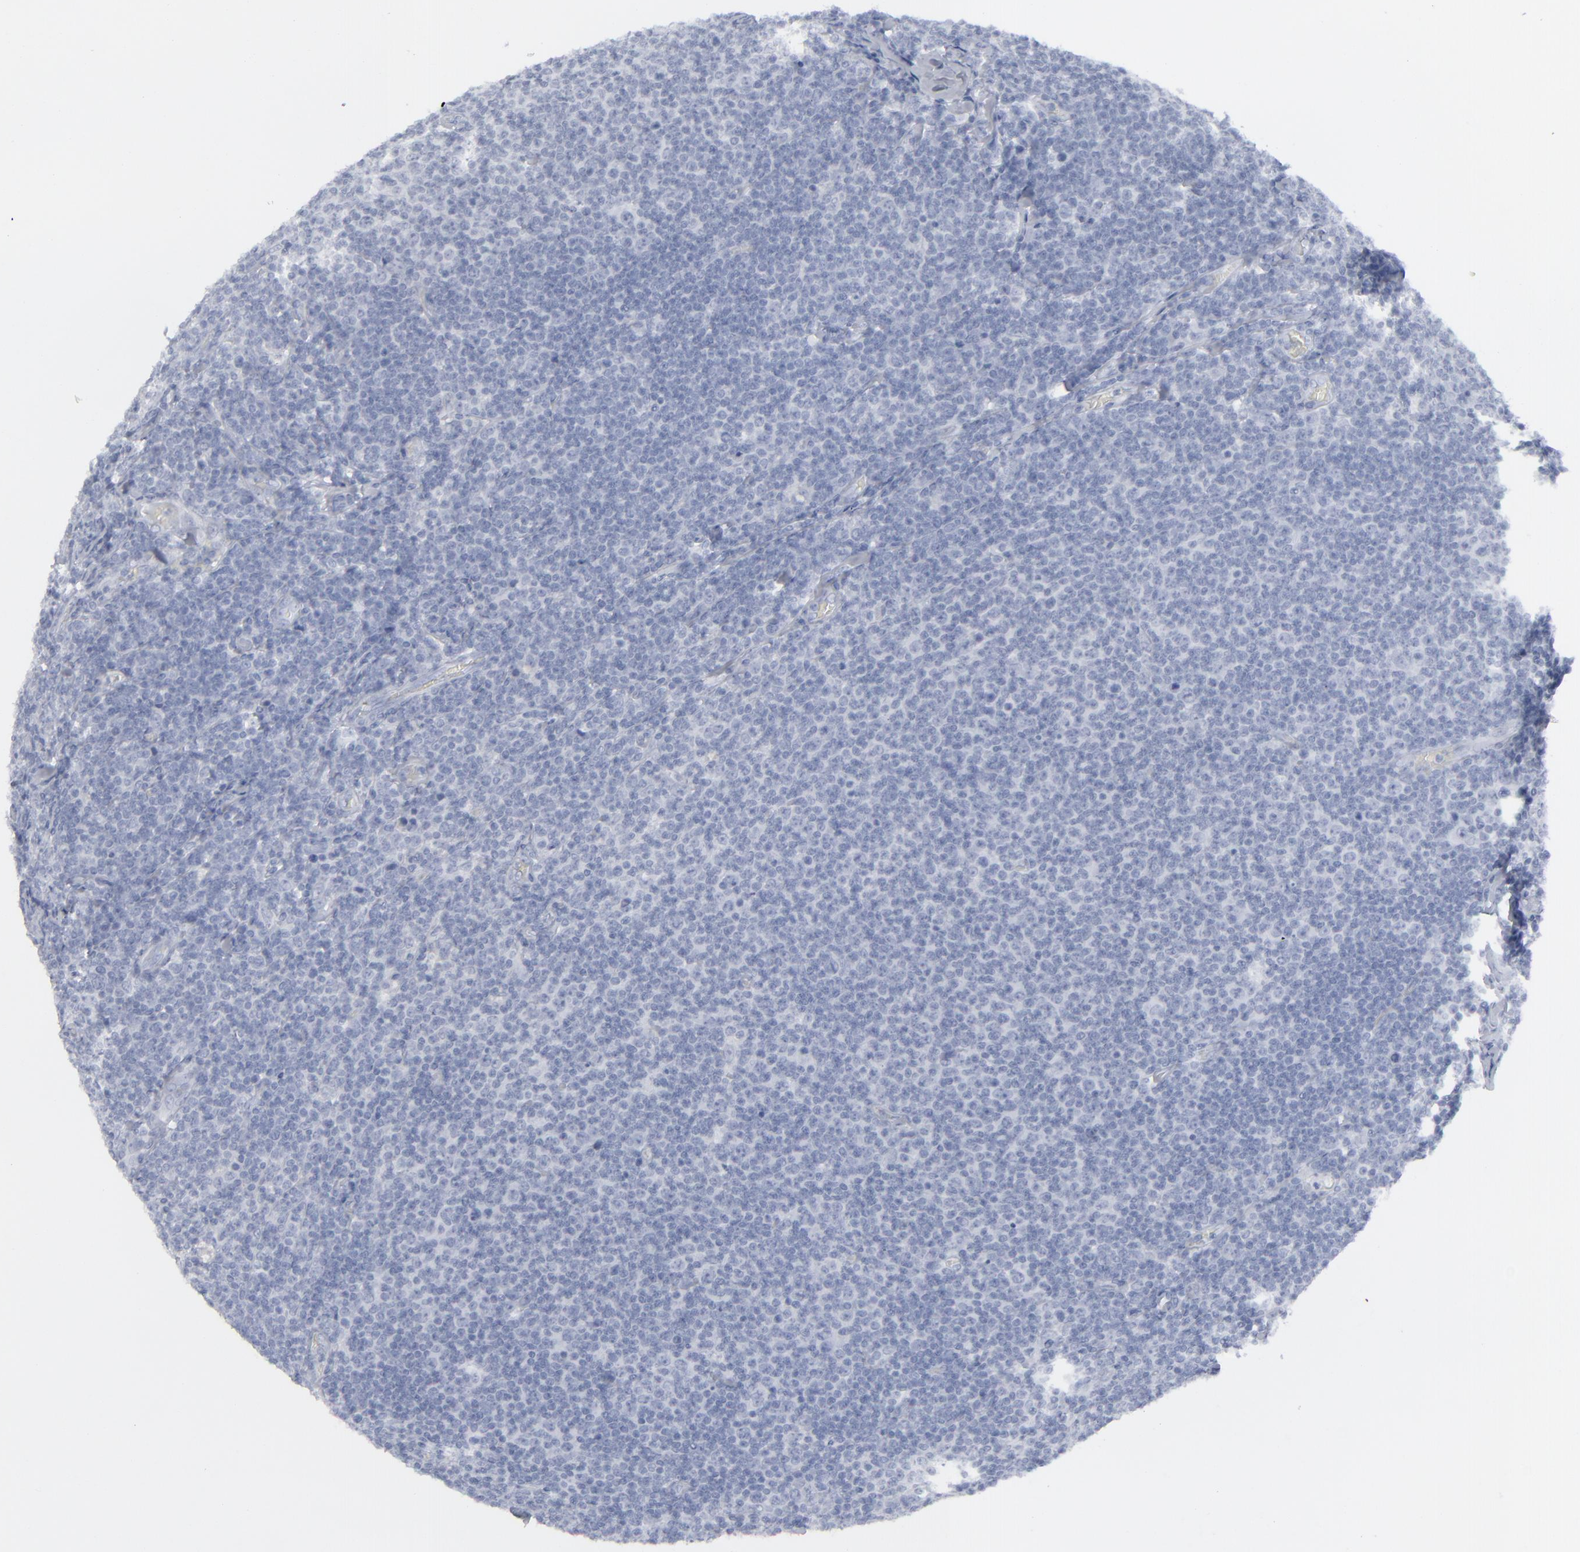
{"staining": {"intensity": "negative", "quantity": "none", "location": "none"}, "tissue": "lymphoma", "cell_type": "Tumor cells", "image_type": "cancer", "snomed": [{"axis": "morphology", "description": "Malignant lymphoma, non-Hodgkin's type, Low grade"}, {"axis": "topography", "description": "Lymph node"}], "caption": "Human lymphoma stained for a protein using immunohistochemistry (IHC) demonstrates no staining in tumor cells.", "gene": "MSLN", "patient": {"sex": "male", "age": 74}}